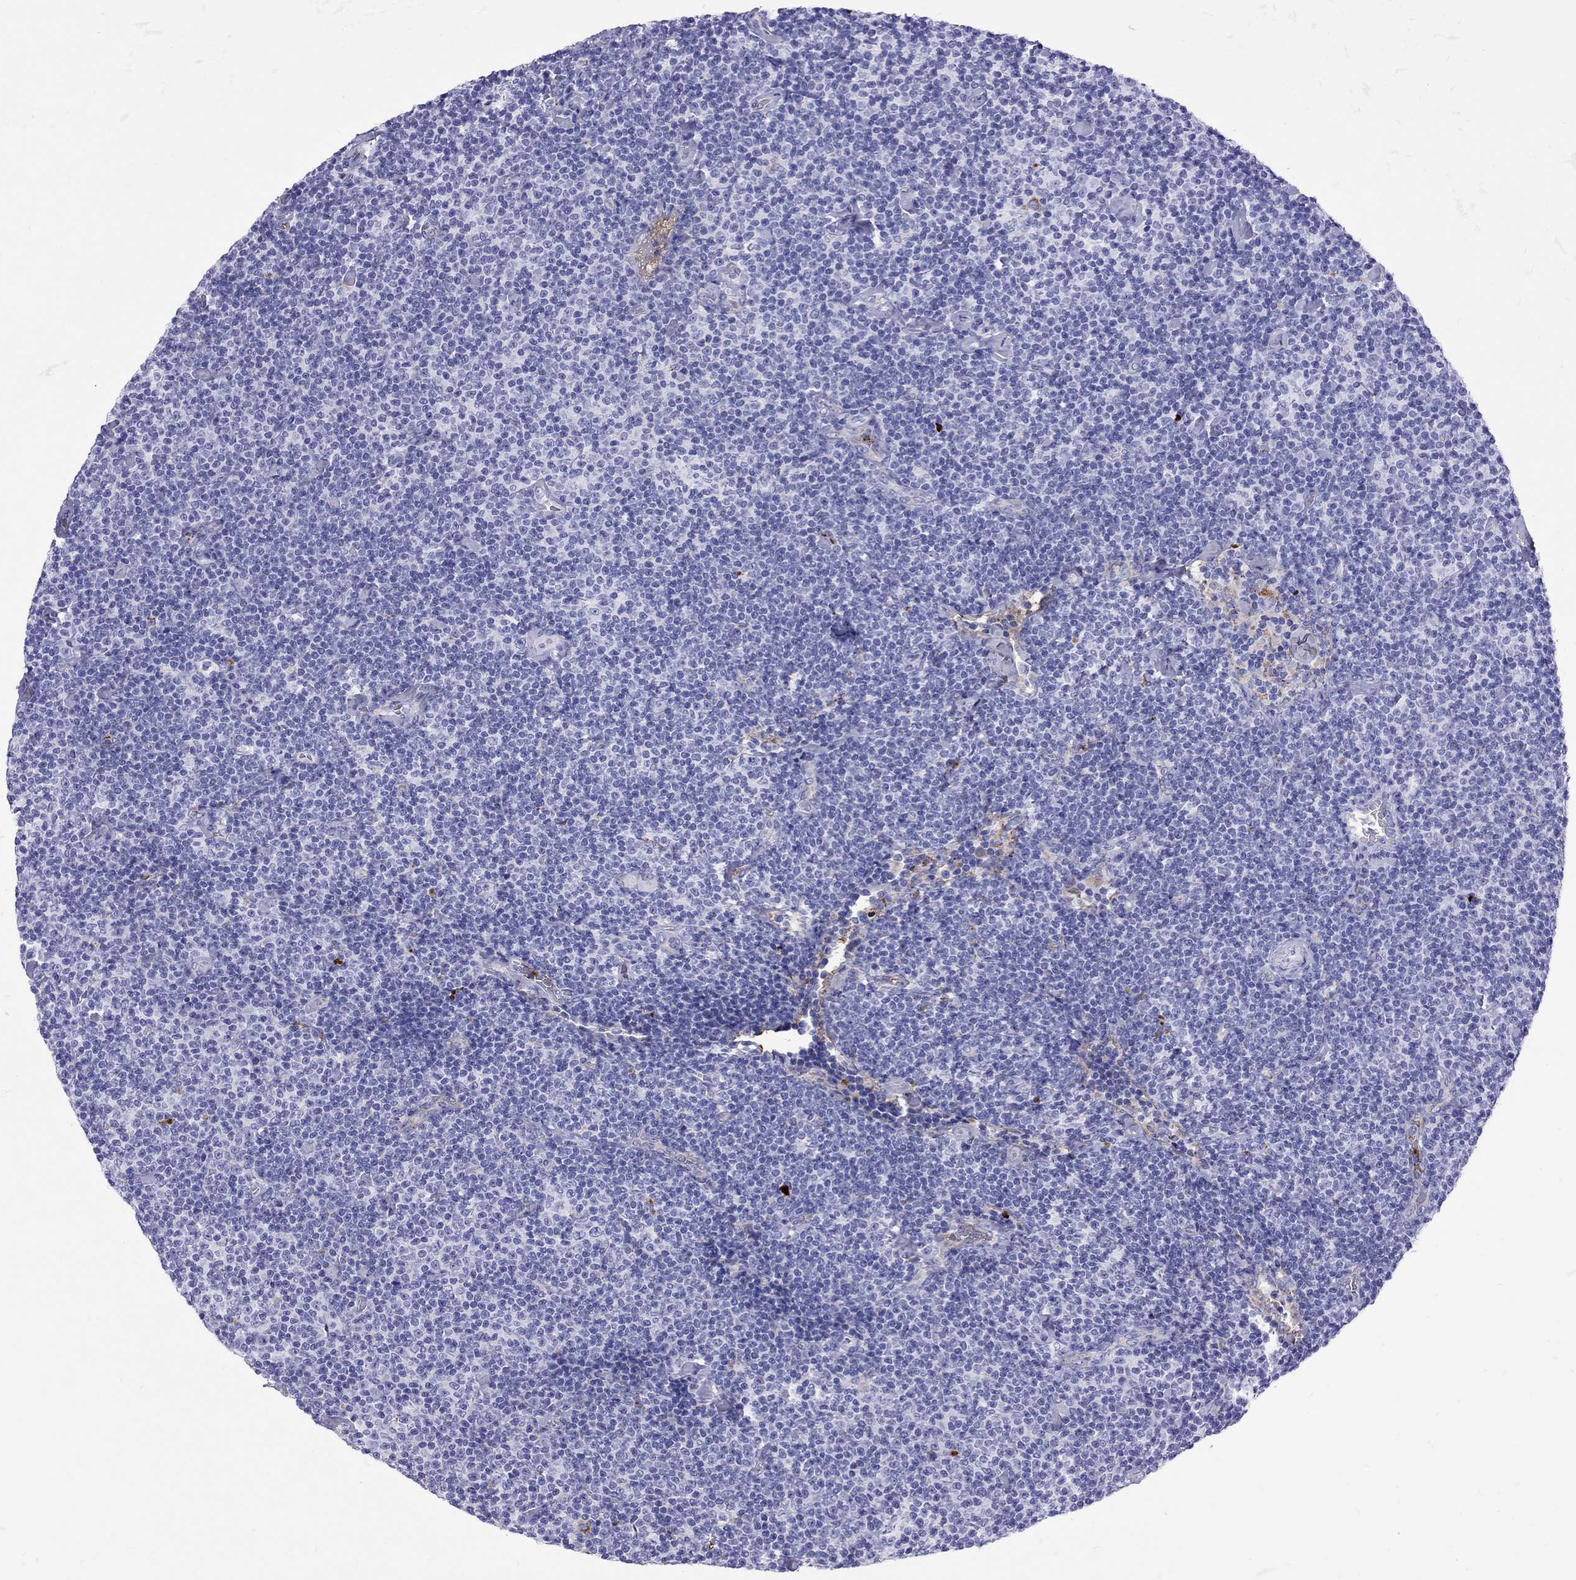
{"staining": {"intensity": "negative", "quantity": "none", "location": "none"}, "tissue": "lymphoma", "cell_type": "Tumor cells", "image_type": "cancer", "snomed": [{"axis": "morphology", "description": "Malignant lymphoma, non-Hodgkin's type, Low grade"}, {"axis": "topography", "description": "Lymph node"}], "caption": "Immunohistochemistry (IHC) micrograph of human low-grade malignant lymphoma, non-Hodgkin's type stained for a protein (brown), which reveals no positivity in tumor cells.", "gene": "SERPINA3", "patient": {"sex": "male", "age": 81}}